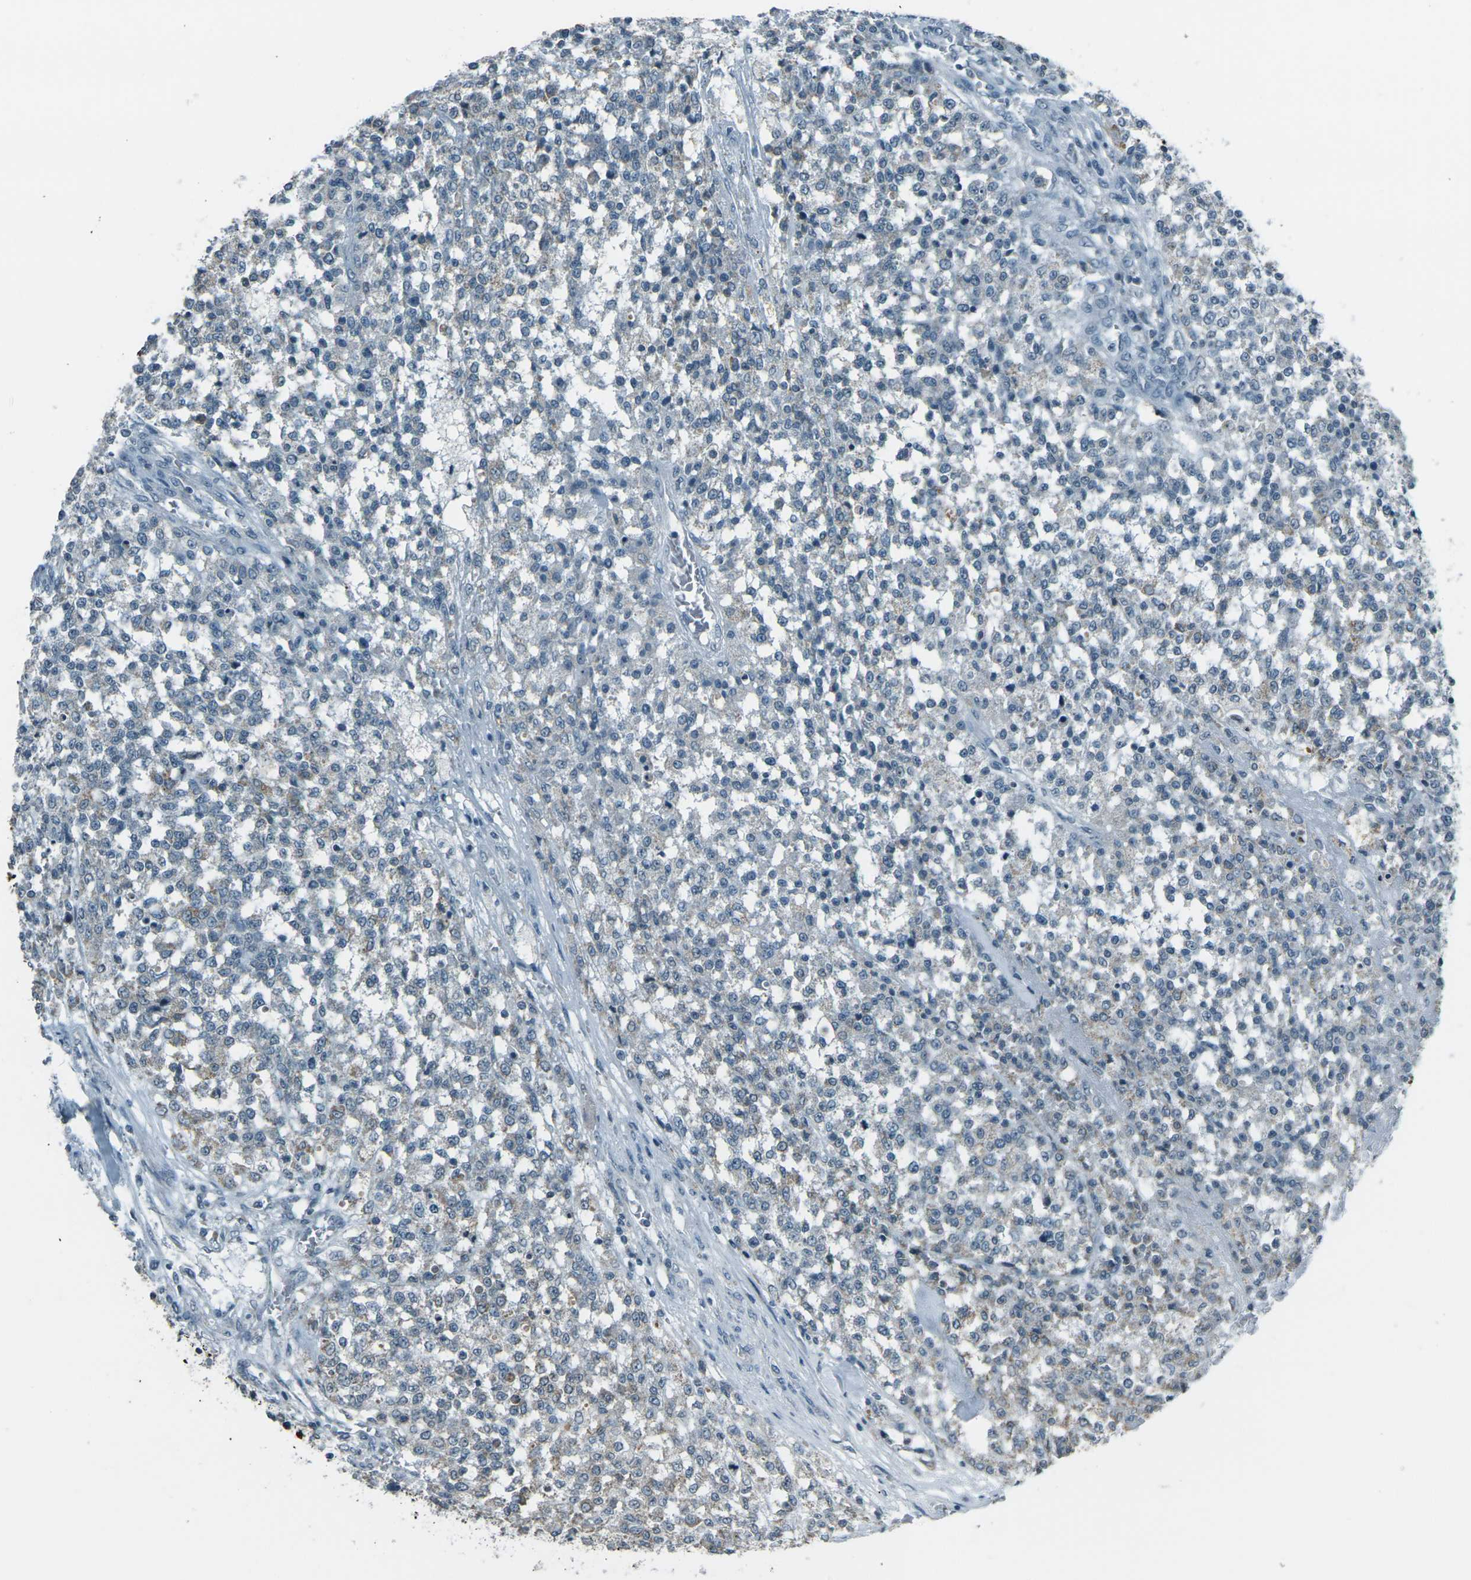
{"staining": {"intensity": "weak", "quantity": "<25%", "location": "cytoplasmic/membranous"}, "tissue": "testis cancer", "cell_type": "Tumor cells", "image_type": "cancer", "snomed": [{"axis": "morphology", "description": "Seminoma, NOS"}, {"axis": "topography", "description": "Testis"}], "caption": "DAB (3,3'-diaminobenzidine) immunohistochemical staining of seminoma (testis) reveals no significant staining in tumor cells. (Stains: DAB immunohistochemistry with hematoxylin counter stain, Microscopy: brightfield microscopy at high magnification).", "gene": "H2BC1", "patient": {"sex": "male", "age": 59}}